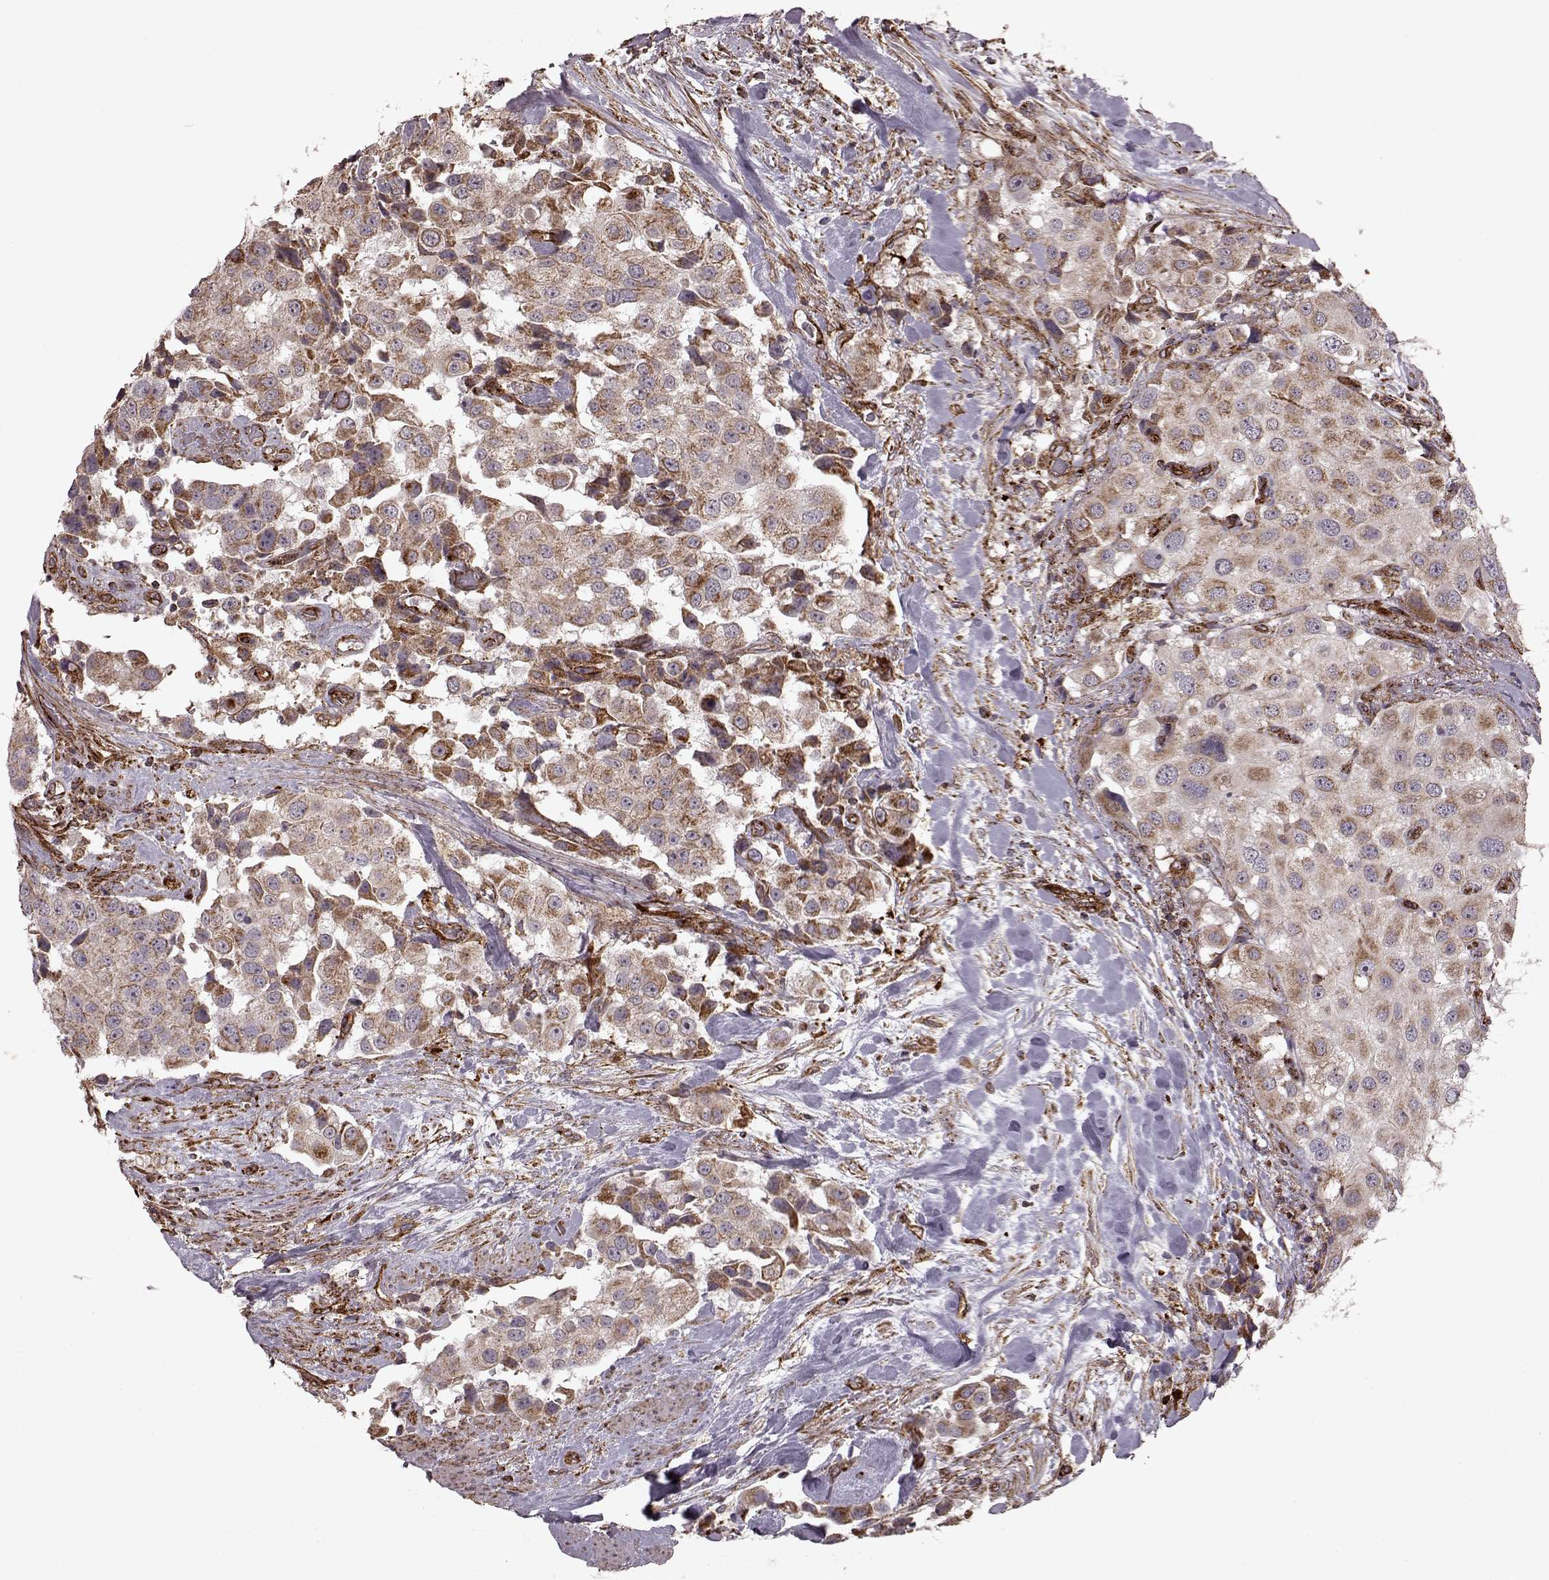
{"staining": {"intensity": "moderate", "quantity": "25%-75%", "location": "cytoplasmic/membranous"}, "tissue": "urothelial cancer", "cell_type": "Tumor cells", "image_type": "cancer", "snomed": [{"axis": "morphology", "description": "Urothelial carcinoma, High grade"}, {"axis": "topography", "description": "Urinary bladder"}], "caption": "Protein staining by immunohistochemistry (IHC) shows moderate cytoplasmic/membranous staining in about 25%-75% of tumor cells in urothelial cancer.", "gene": "FXN", "patient": {"sex": "female", "age": 64}}